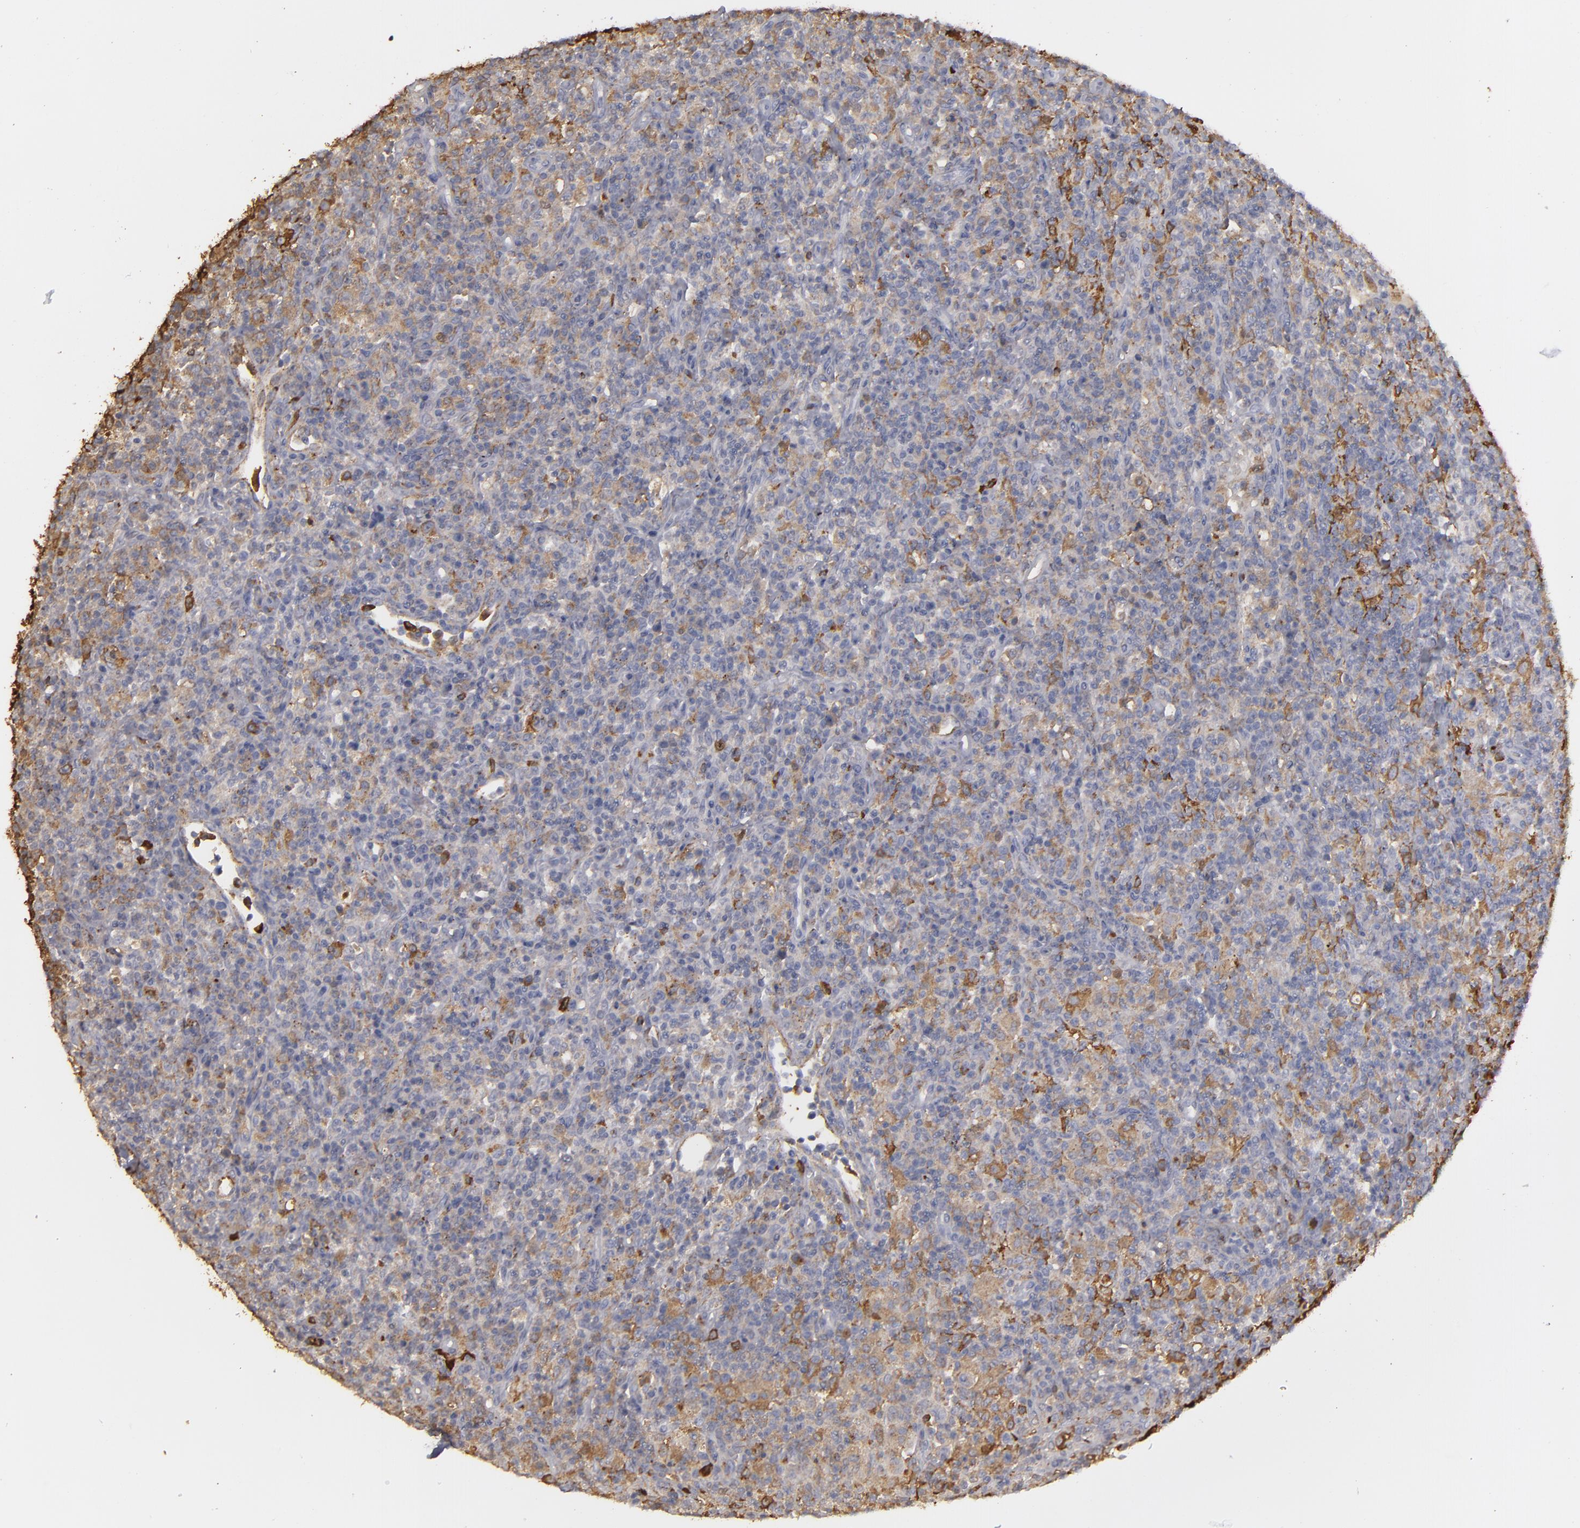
{"staining": {"intensity": "weak", "quantity": "25%-75%", "location": "cytoplasmic/membranous"}, "tissue": "lymphoma", "cell_type": "Tumor cells", "image_type": "cancer", "snomed": [{"axis": "morphology", "description": "Hodgkin's disease, NOS"}, {"axis": "topography", "description": "Lymph node"}], "caption": "IHC image of neoplastic tissue: human Hodgkin's disease stained using immunohistochemistry (IHC) demonstrates low levels of weak protein expression localized specifically in the cytoplasmic/membranous of tumor cells, appearing as a cytoplasmic/membranous brown color.", "gene": "ODC1", "patient": {"sex": "male", "age": 65}}